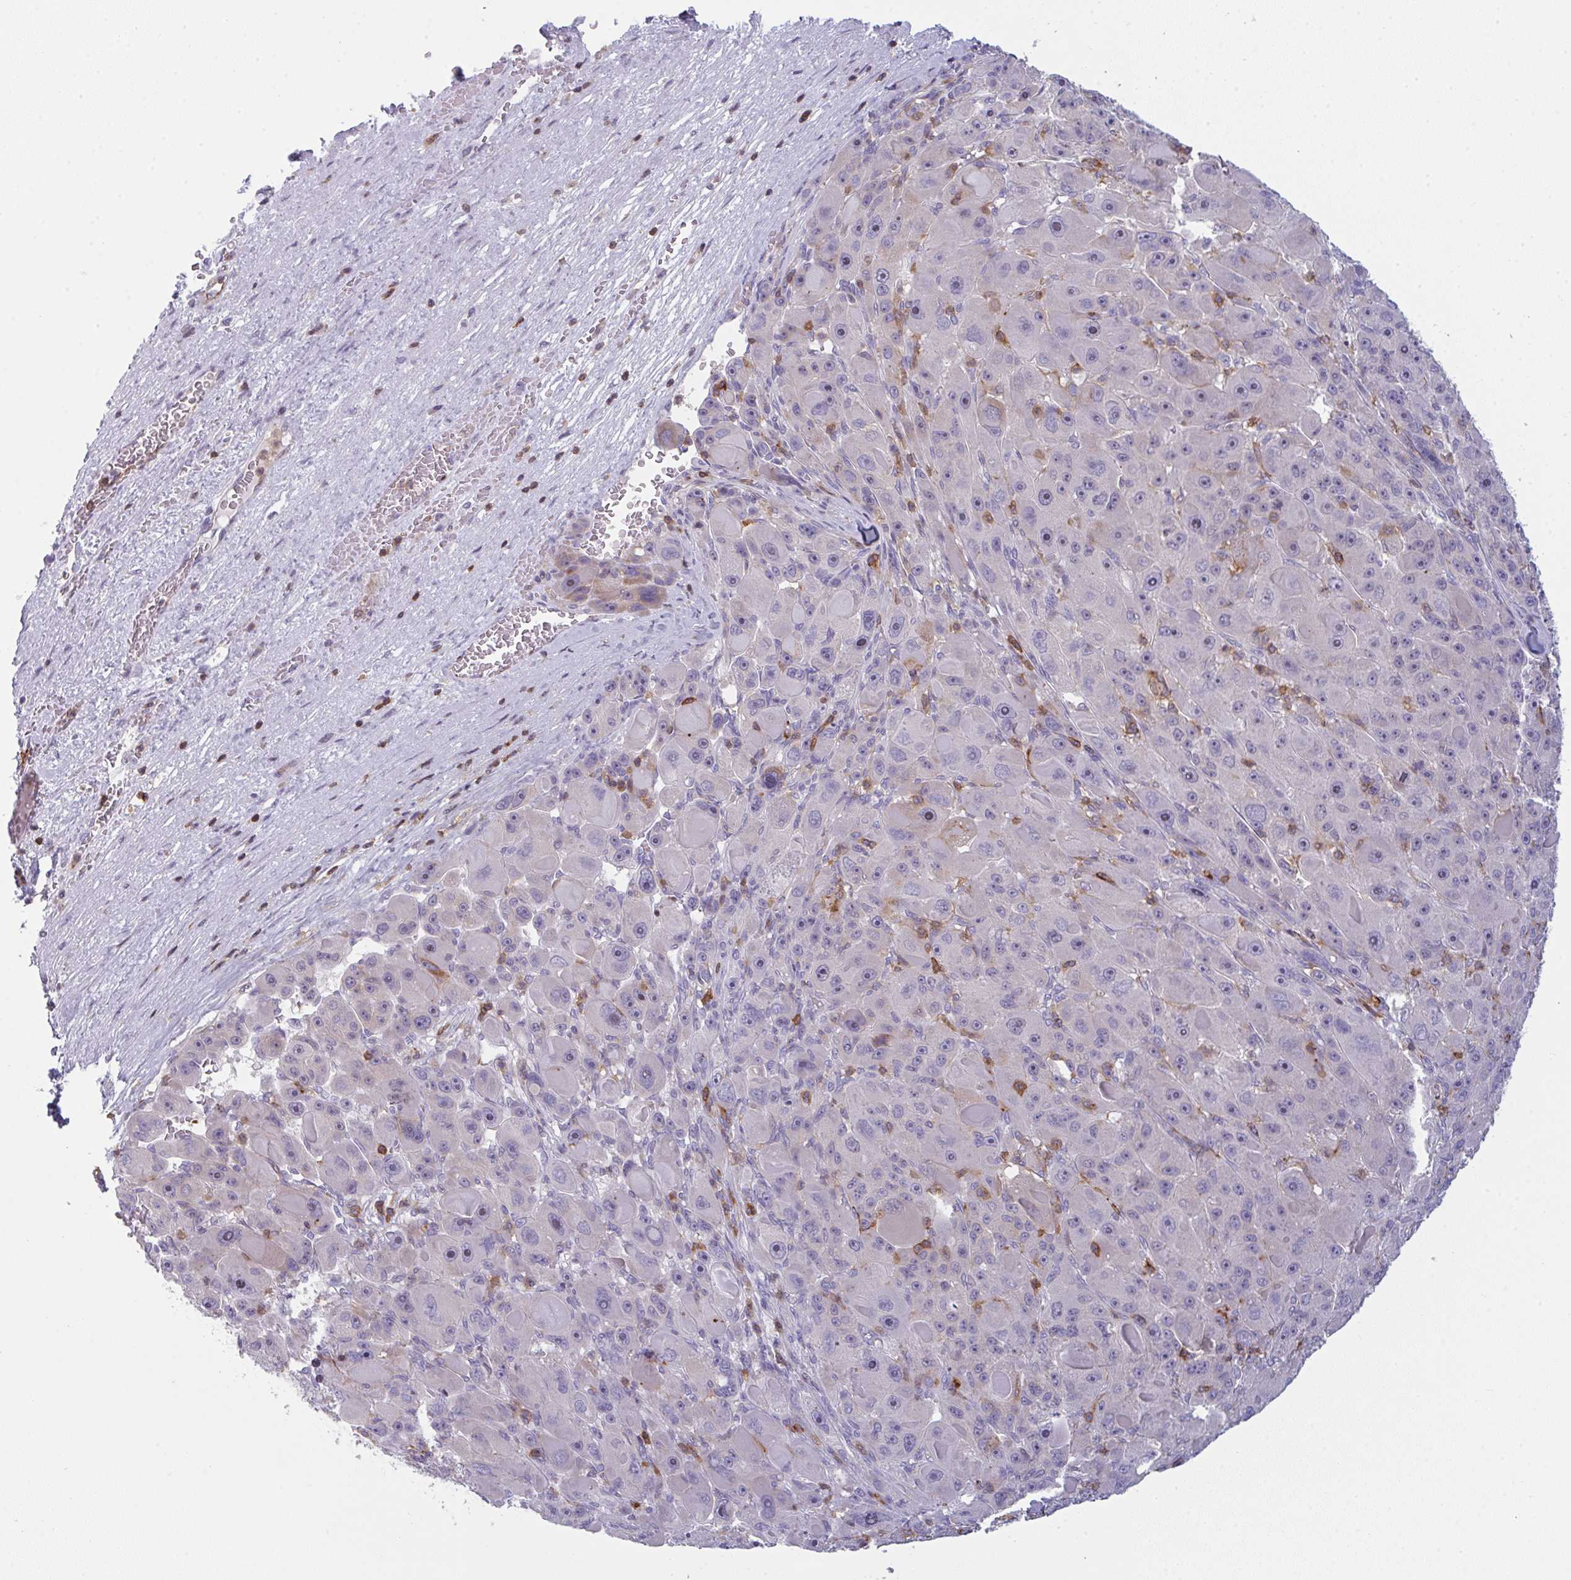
{"staining": {"intensity": "negative", "quantity": "none", "location": "none"}, "tissue": "liver cancer", "cell_type": "Tumor cells", "image_type": "cancer", "snomed": [{"axis": "morphology", "description": "Carcinoma, Hepatocellular, NOS"}, {"axis": "topography", "description": "Liver"}], "caption": "Tumor cells show no significant positivity in liver hepatocellular carcinoma.", "gene": "CD80", "patient": {"sex": "male", "age": 76}}